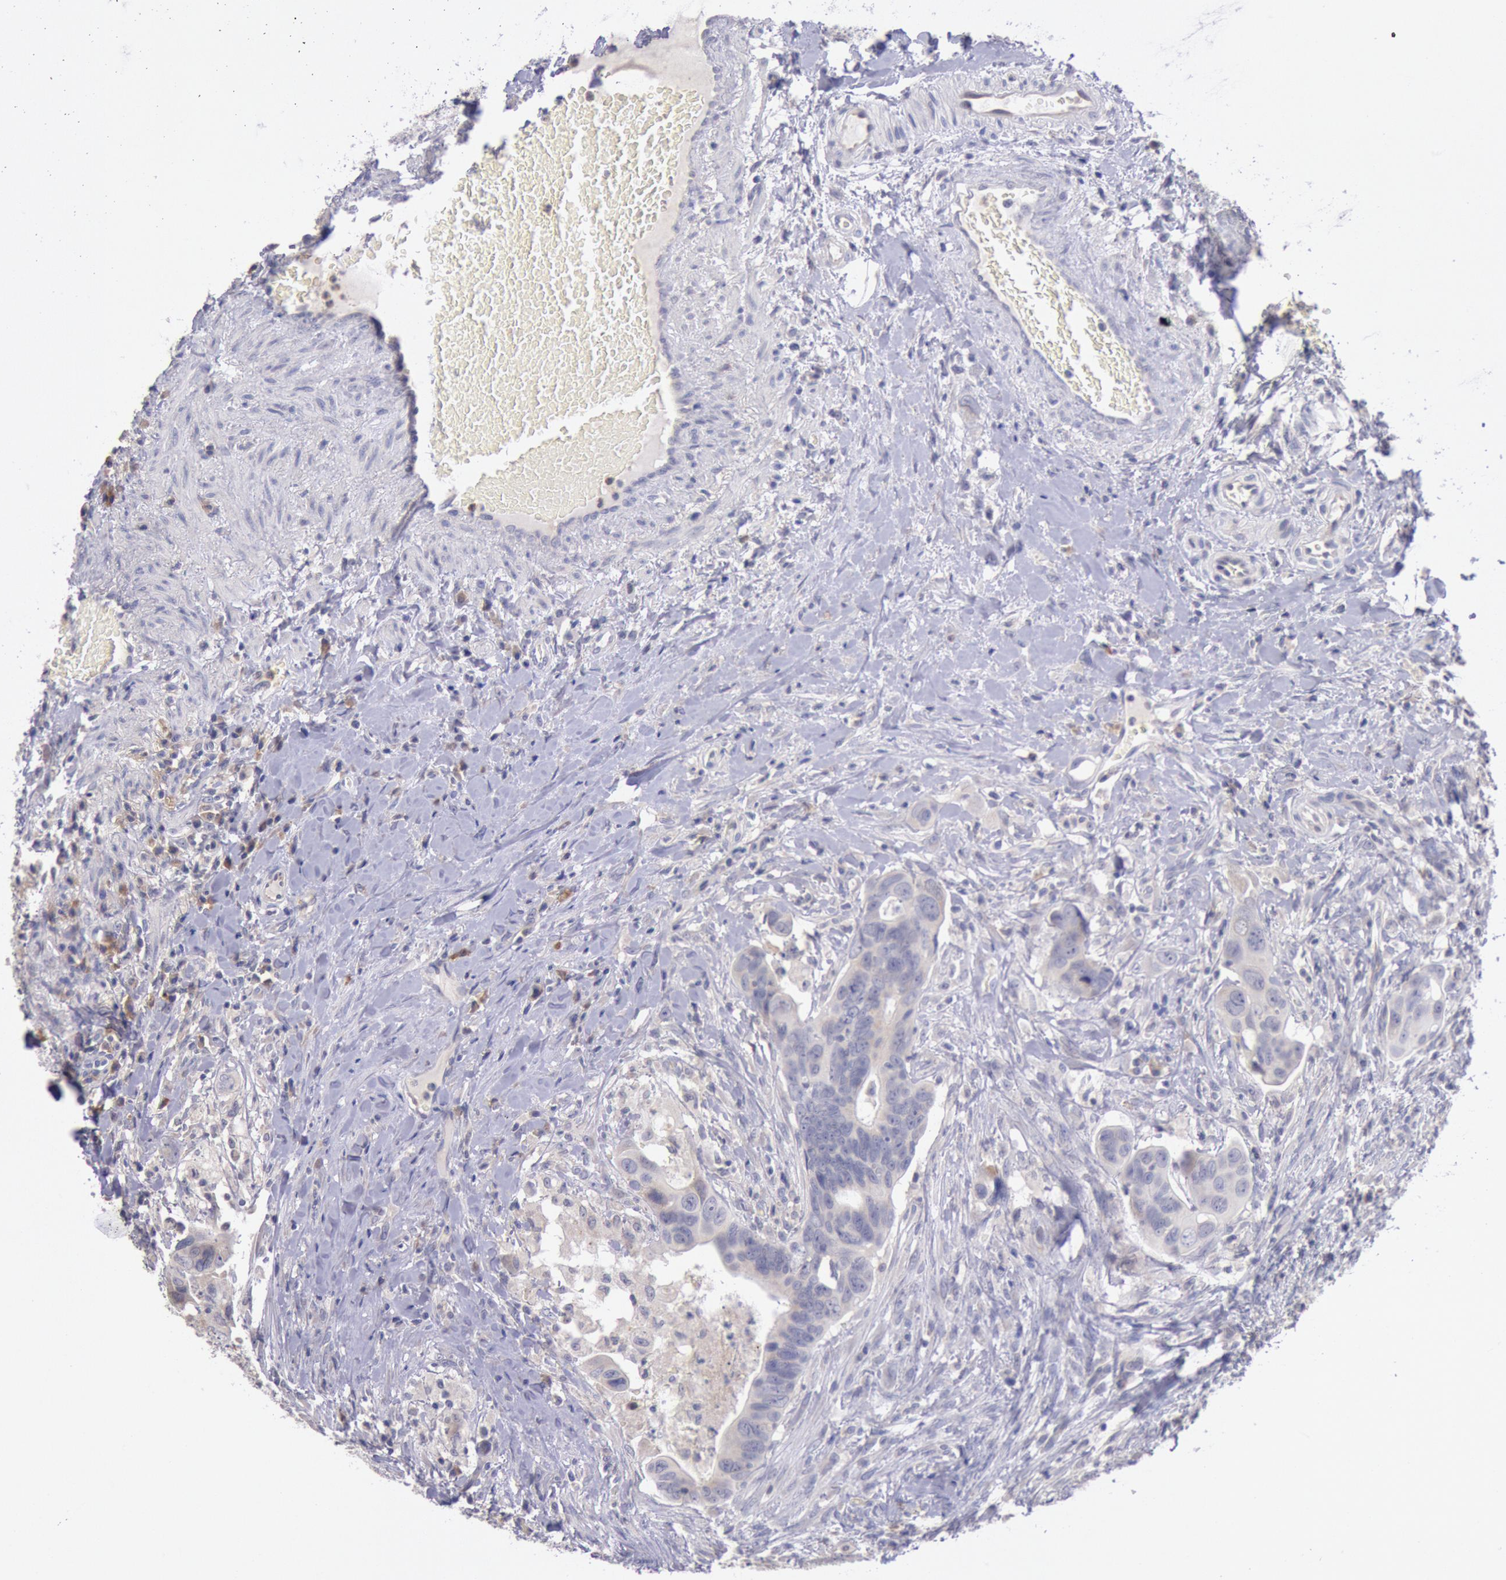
{"staining": {"intensity": "weak", "quantity": "25%-75%", "location": "cytoplasmic/membranous"}, "tissue": "colorectal cancer", "cell_type": "Tumor cells", "image_type": "cancer", "snomed": [{"axis": "morphology", "description": "Adenocarcinoma, NOS"}, {"axis": "topography", "description": "Rectum"}], "caption": "Colorectal adenocarcinoma stained with a brown dye demonstrates weak cytoplasmic/membranous positive expression in approximately 25%-75% of tumor cells.", "gene": "GAL3ST1", "patient": {"sex": "male", "age": 53}}